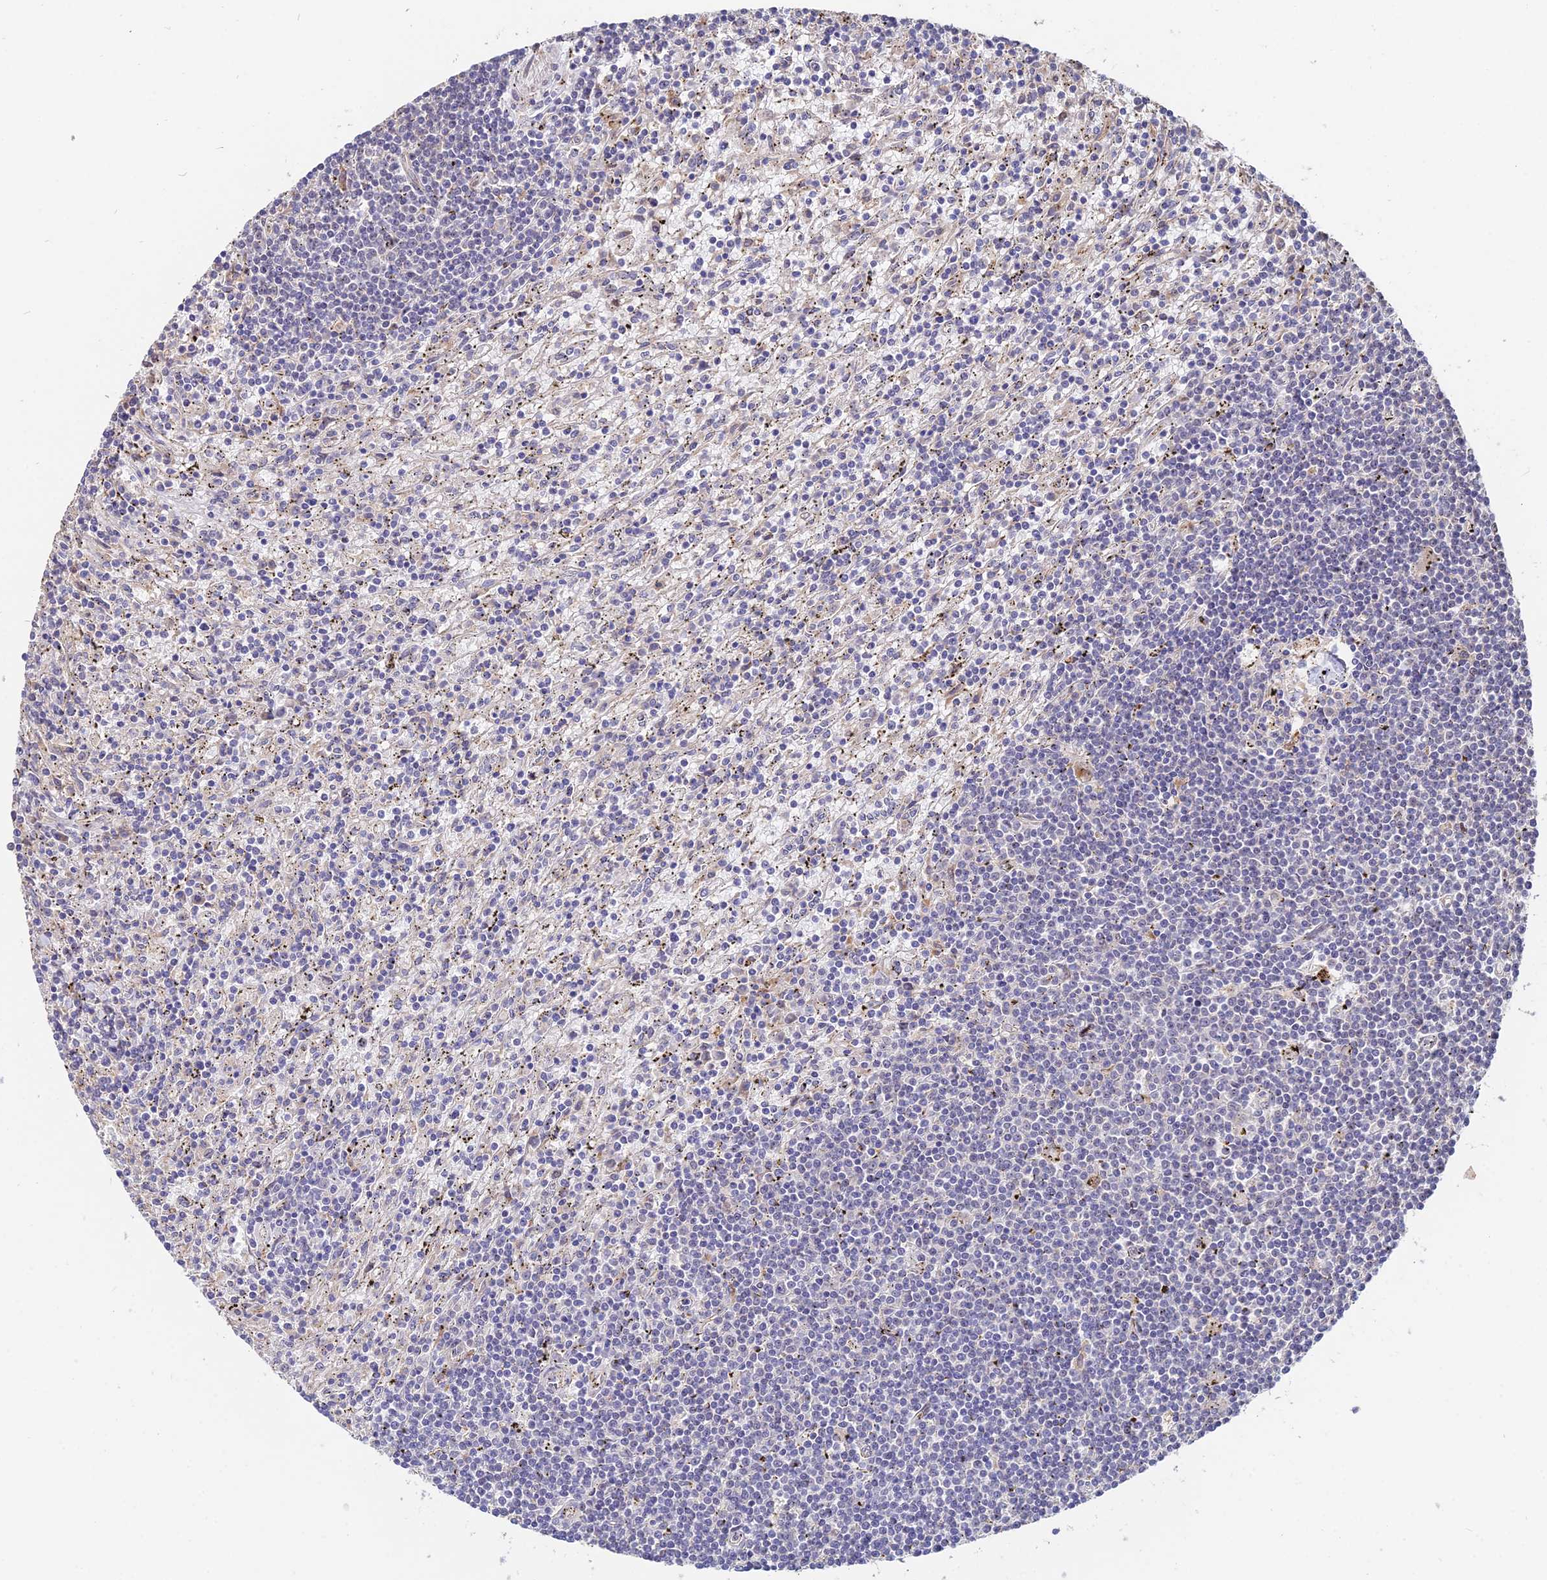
{"staining": {"intensity": "negative", "quantity": "none", "location": "none"}, "tissue": "lymphoma", "cell_type": "Tumor cells", "image_type": "cancer", "snomed": [{"axis": "morphology", "description": "Malignant lymphoma, non-Hodgkin's type, Low grade"}, {"axis": "topography", "description": "Spleen"}], "caption": "The histopathology image reveals no staining of tumor cells in low-grade malignant lymphoma, non-Hodgkin's type.", "gene": "ACTR5", "patient": {"sex": "male", "age": 76}}